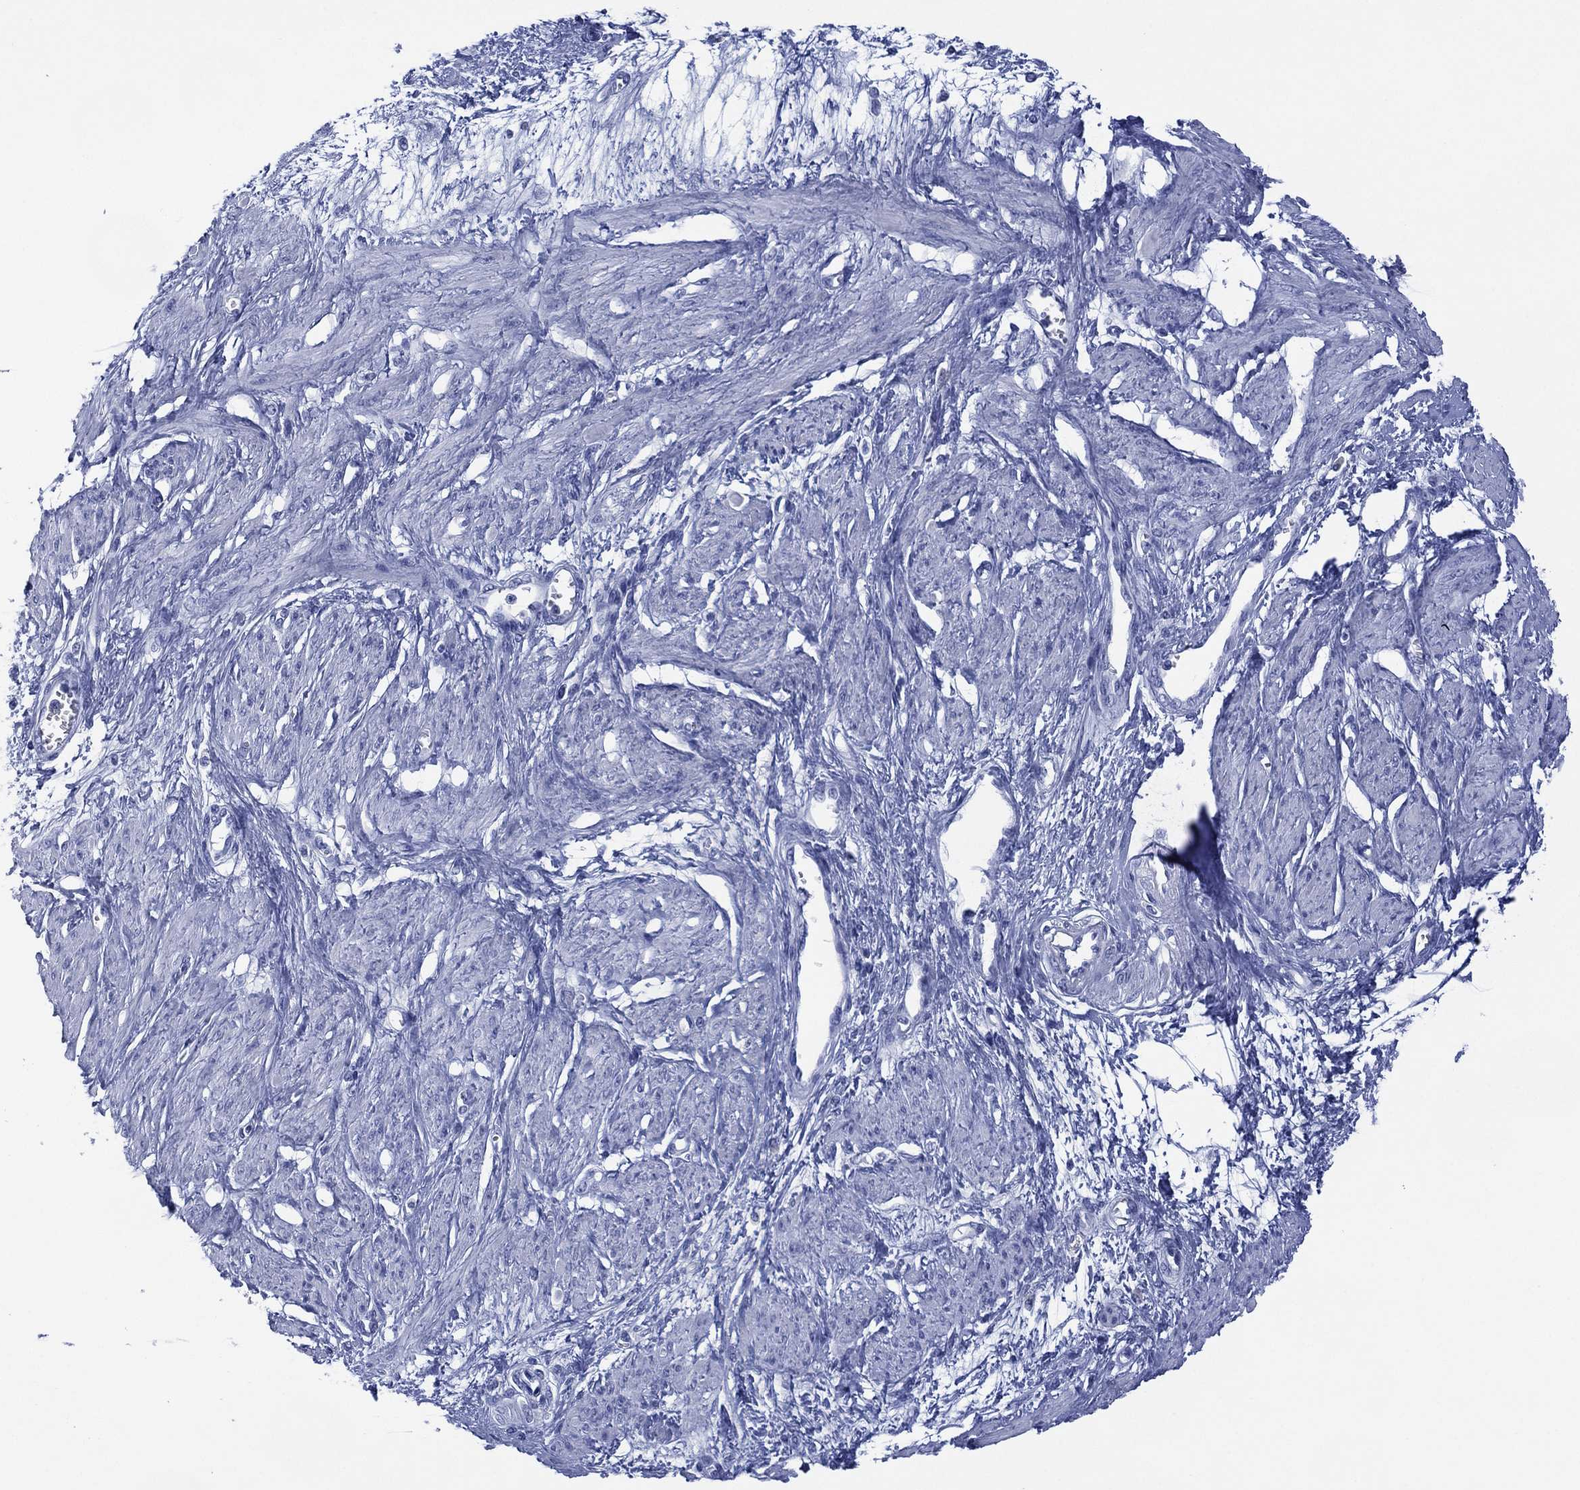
{"staining": {"intensity": "negative", "quantity": "none", "location": "none"}, "tissue": "smooth muscle", "cell_type": "Smooth muscle cells", "image_type": "normal", "snomed": [{"axis": "morphology", "description": "Normal tissue, NOS"}, {"axis": "topography", "description": "Smooth muscle"}, {"axis": "topography", "description": "Uterus"}], "caption": "A high-resolution histopathology image shows IHC staining of unremarkable smooth muscle, which shows no significant positivity in smooth muscle cells.", "gene": "SIGLECL1", "patient": {"sex": "female", "age": 39}}